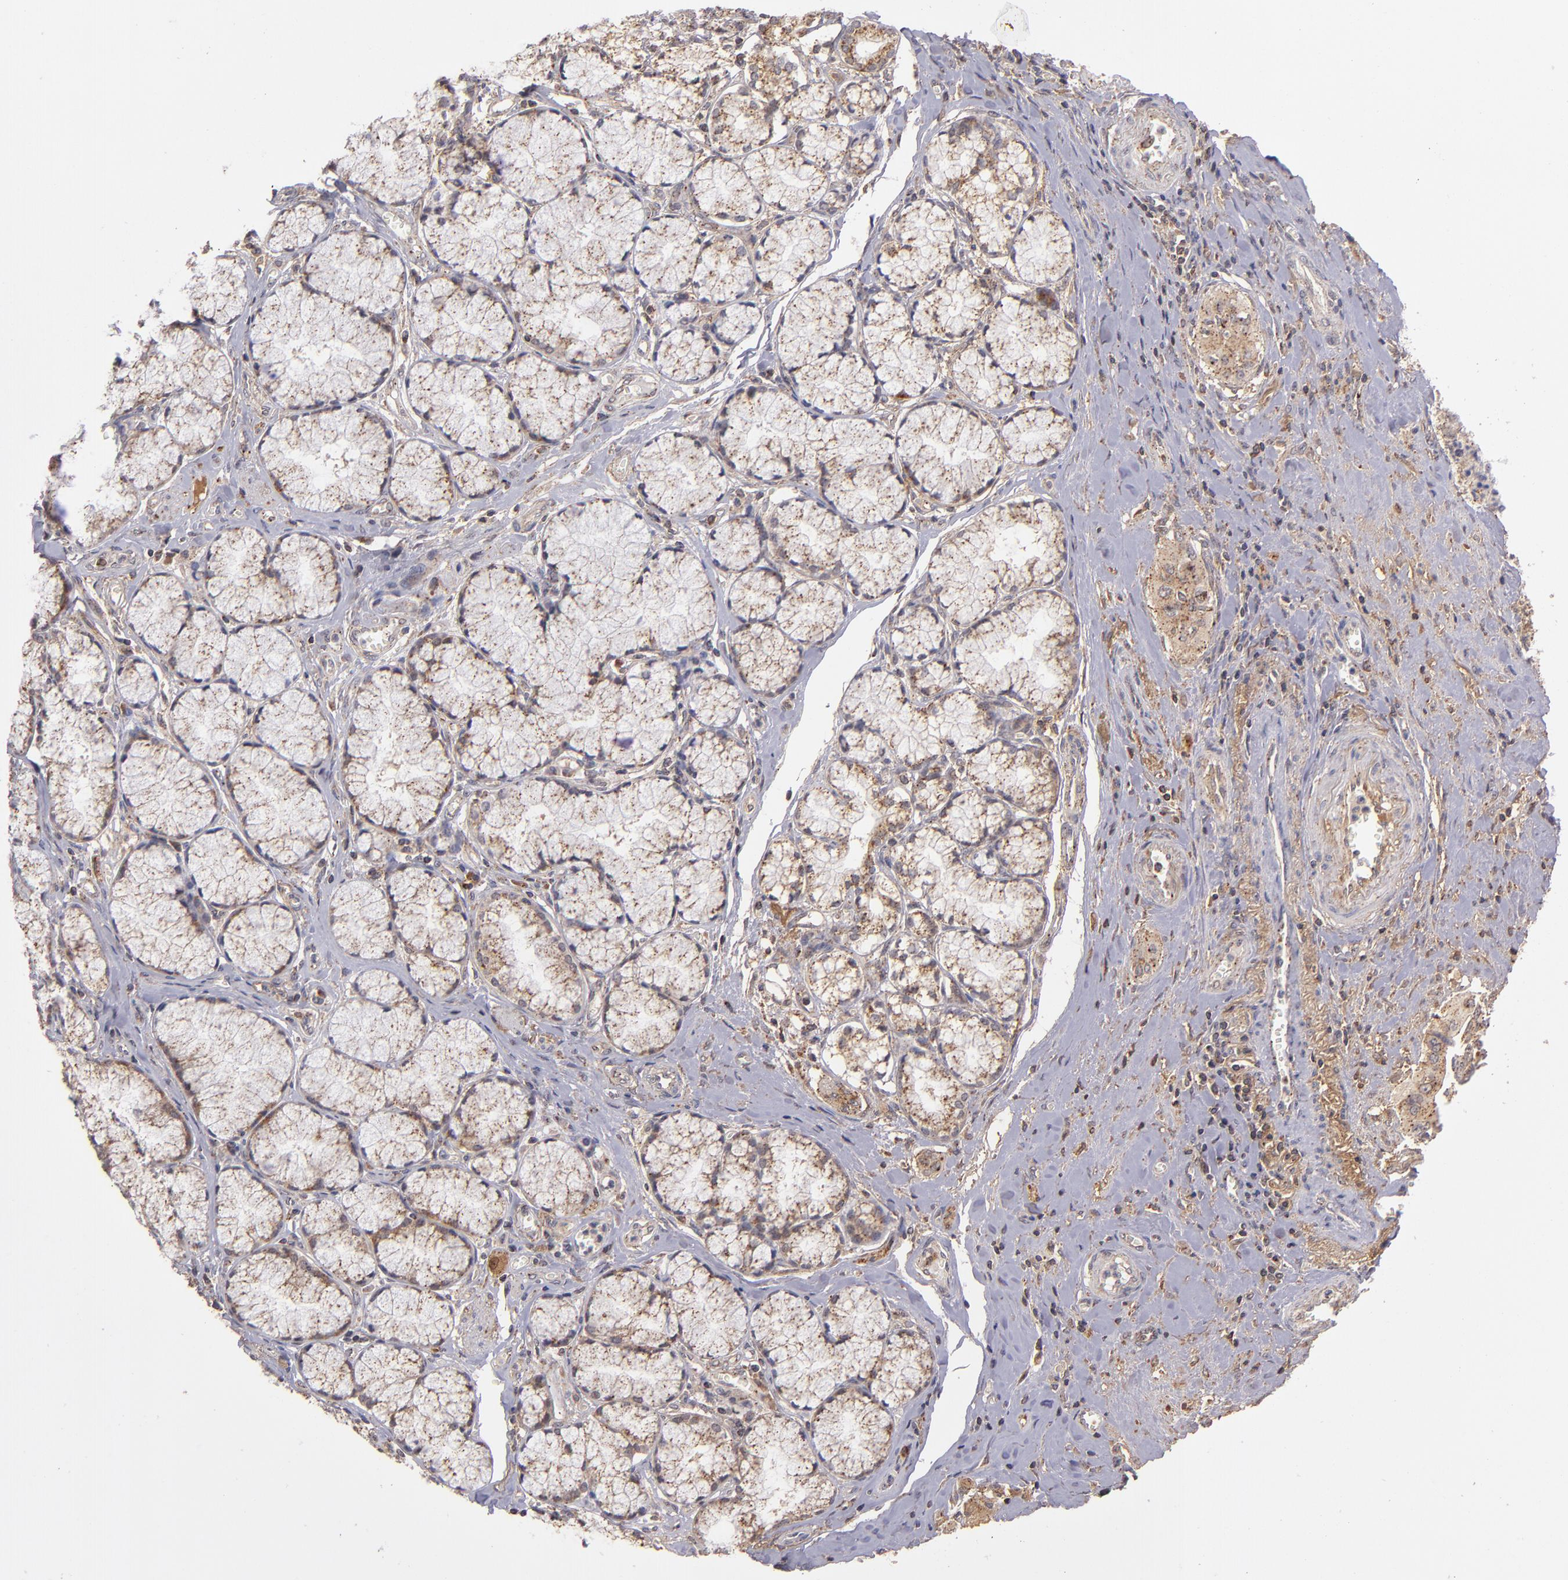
{"staining": {"intensity": "moderate", "quantity": "25%-75%", "location": "cytoplasmic/membranous"}, "tissue": "pancreatic cancer", "cell_type": "Tumor cells", "image_type": "cancer", "snomed": [{"axis": "morphology", "description": "Adenocarcinoma, NOS"}, {"axis": "topography", "description": "Pancreas"}], "caption": "Tumor cells demonstrate medium levels of moderate cytoplasmic/membranous staining in approximately 25%-75% of cells in human pancreatic cancer (adenocarcinoma).", "gene": "ZFYVE1", "patient": {"sex": "male", "age": 77}}